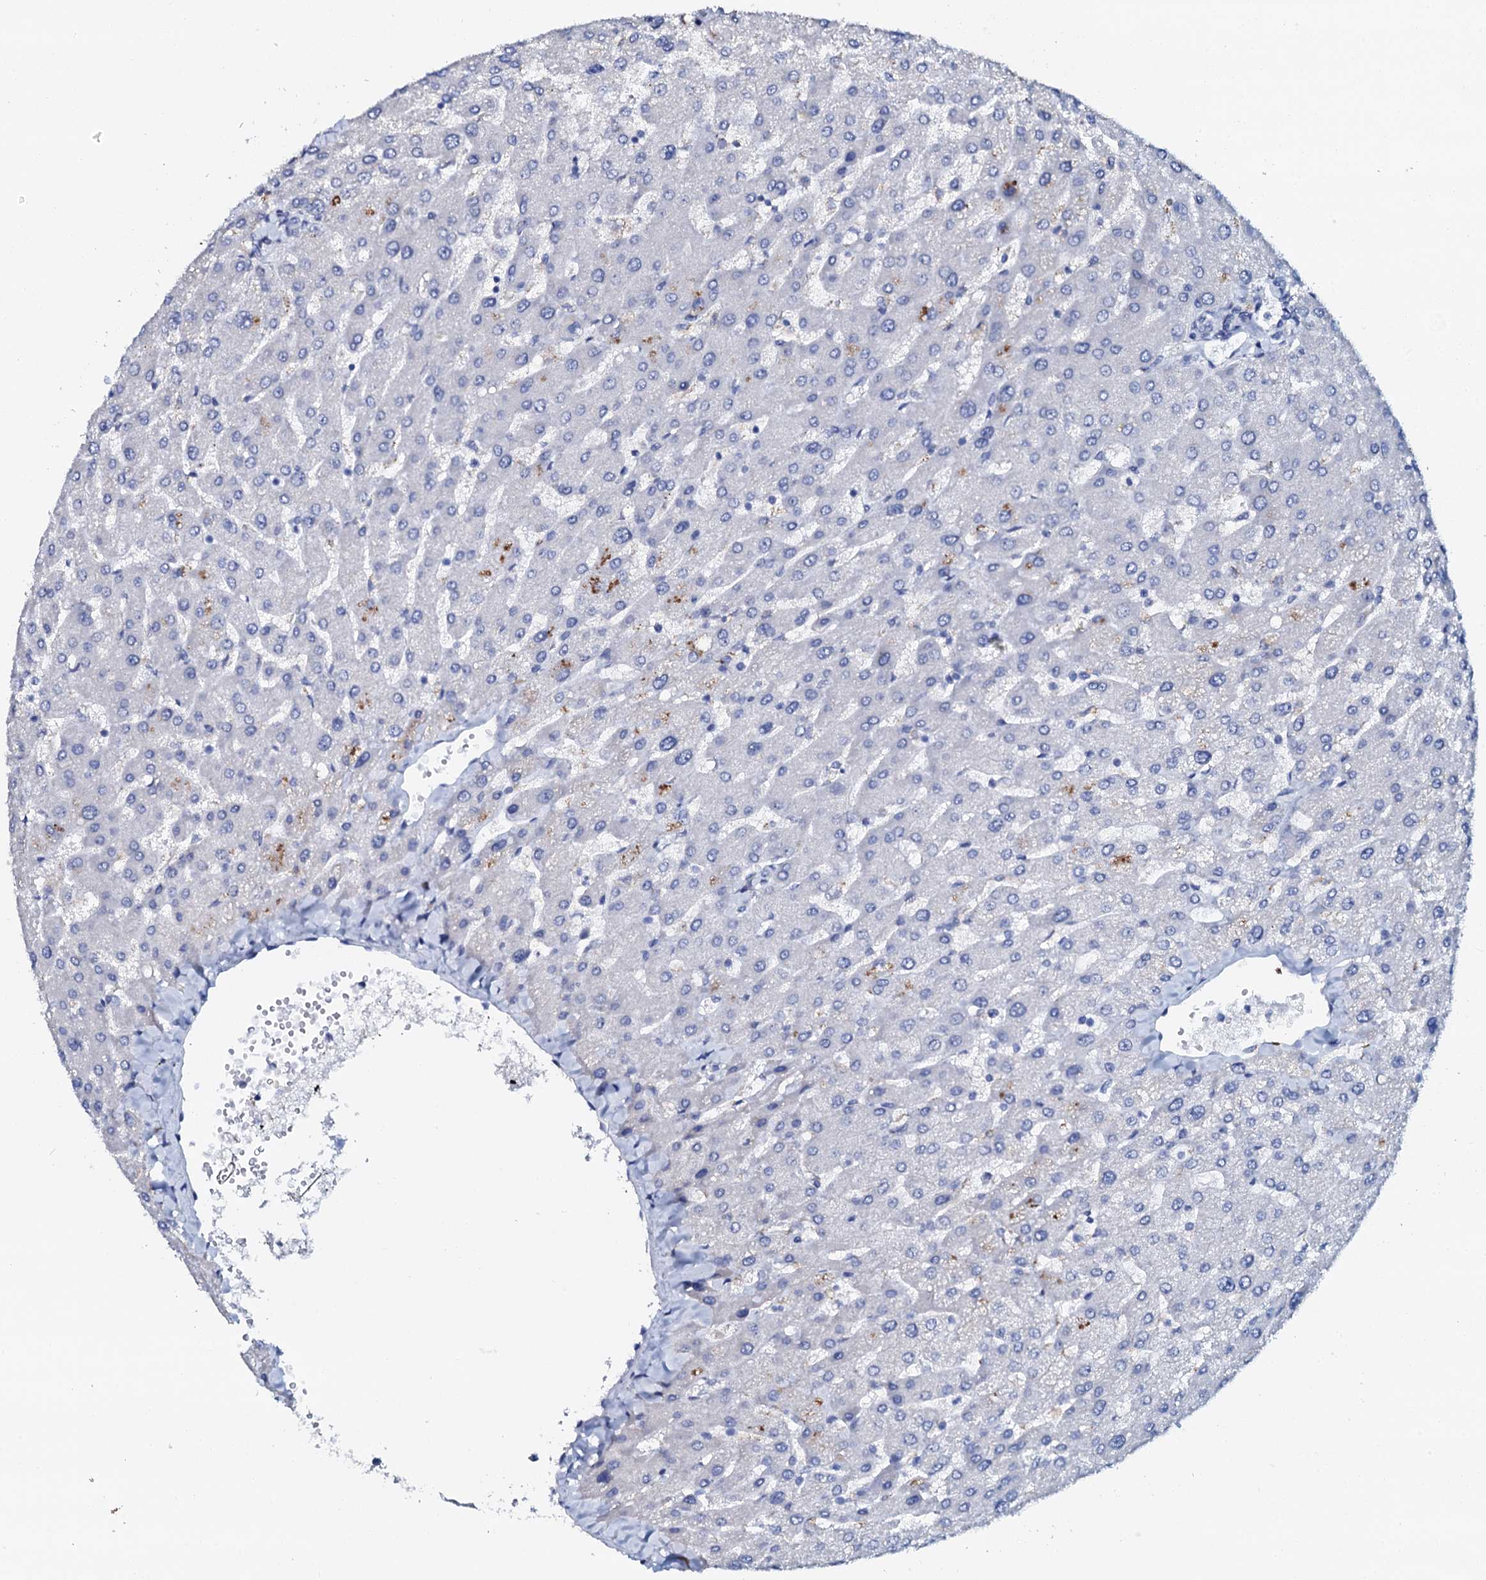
{"staining": {"intensity": "negative", "quantity": "none", "location": "none"}, "tissue": "liver", "cell_type": "Cholangiocytes", "image_type": "normal", "snomed": [{"axis": "morphology", "description": "Normal tissue, NOS"}, {"axis": "topography", "description": "Liver"}], "caption": "Liver stained for a protein using immunohistochemistry demonstrates no expression cholangiocytes.", "gene": "AMER2", "patient": {"sex": "male", "age": 55}}